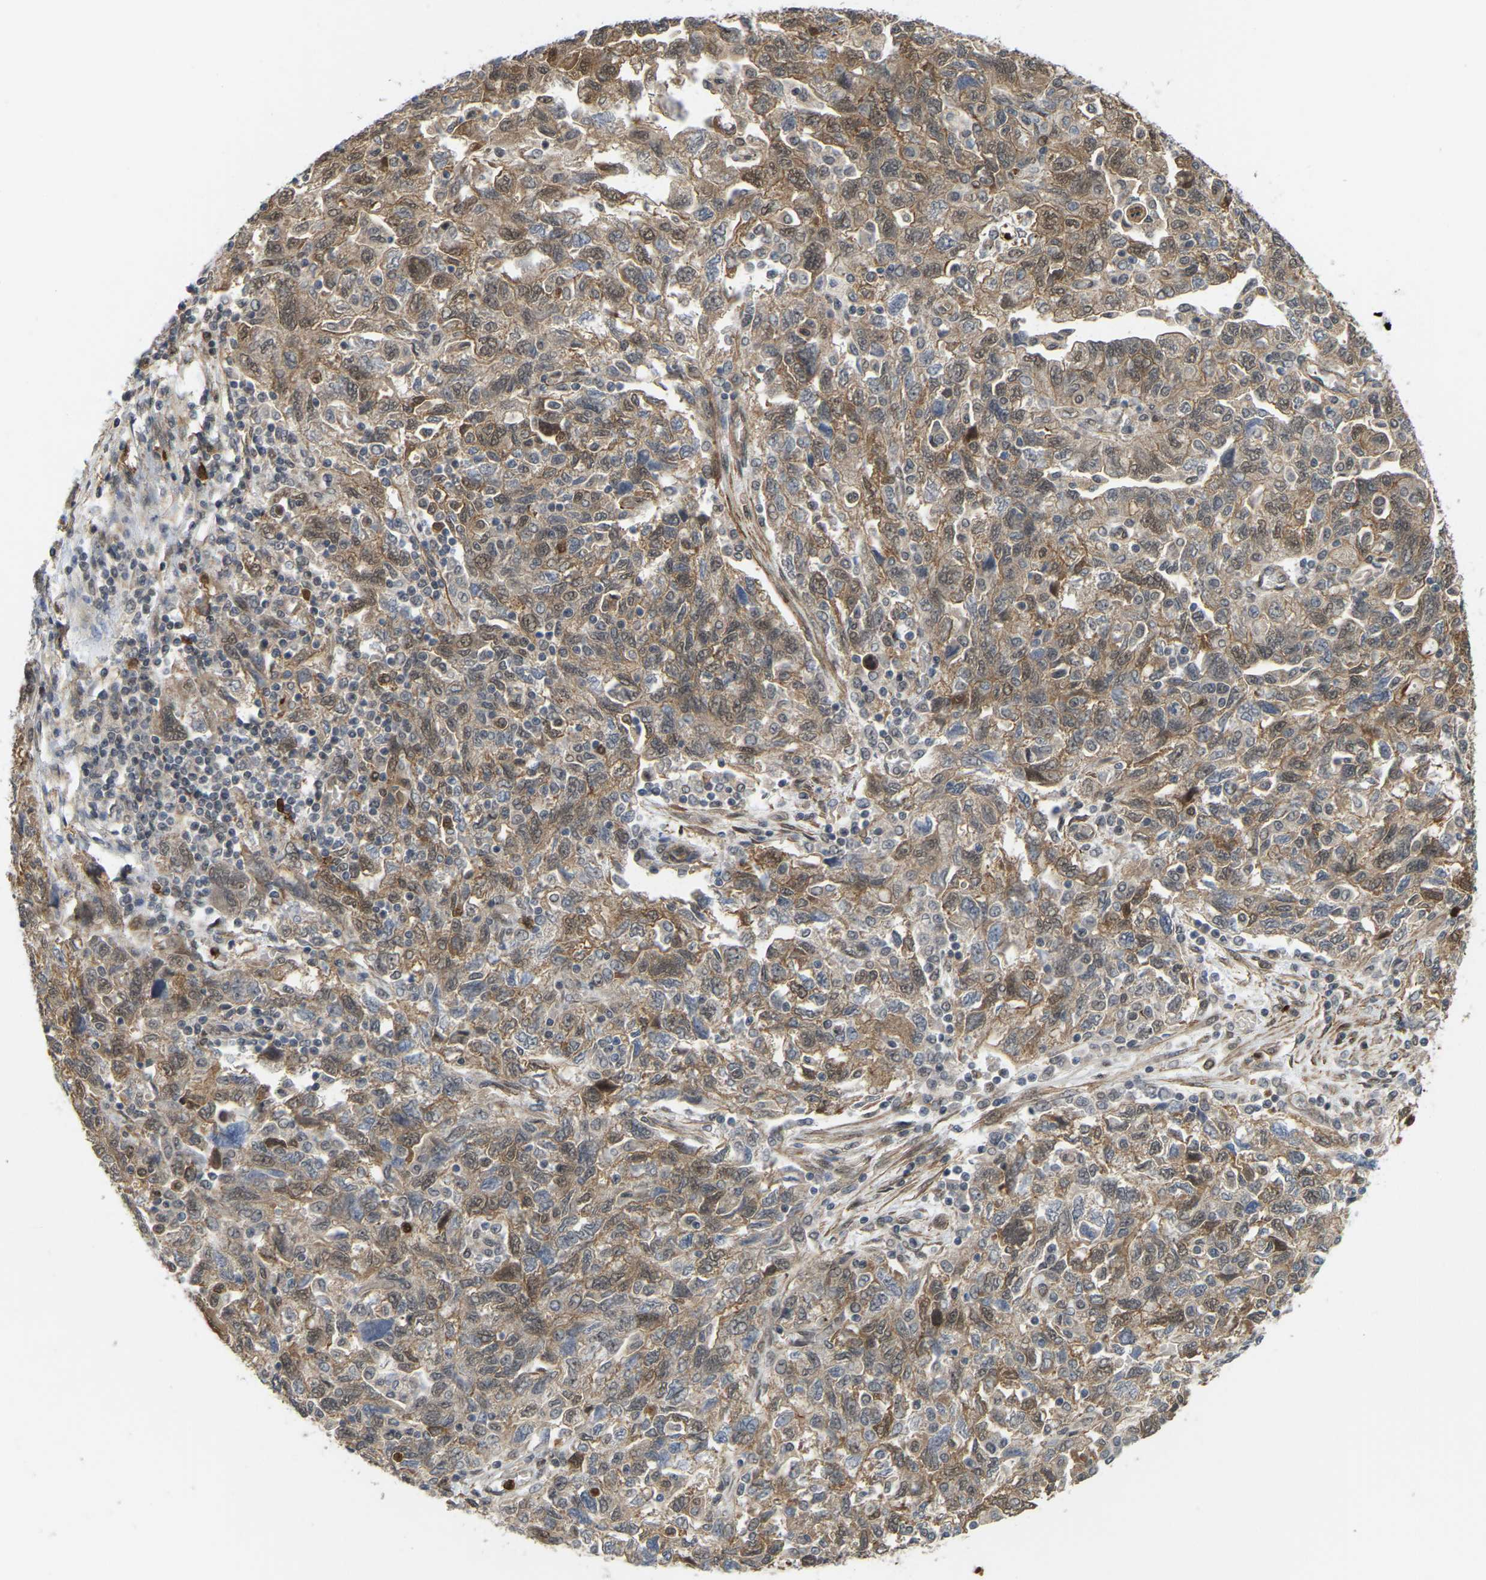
{"staining": {"intensity": "moderate", "quantity": ">75%", "location": "cytoplasmic/membranous"}, "tissue": "ovarian cancer", "cell_type": "Tumor cells", "image_type": "cancer", "snomed": [{"axis": "morphology", "description": "Carcinoma, NOS"}, {"axis": "morphology", "description": "Cystadenocarcinoma, serous, NOS"}, {"axis": "topography", "description": "Ovary"}], "caption": "Protein expression analysis of ovarian cancer (carcinoma) reveals moderate cytoplasmic/membranous expression in approximately >75% of tumor cells.", "gene": "SERPINB5", "patient": {"sex": "female", "age": 69}}